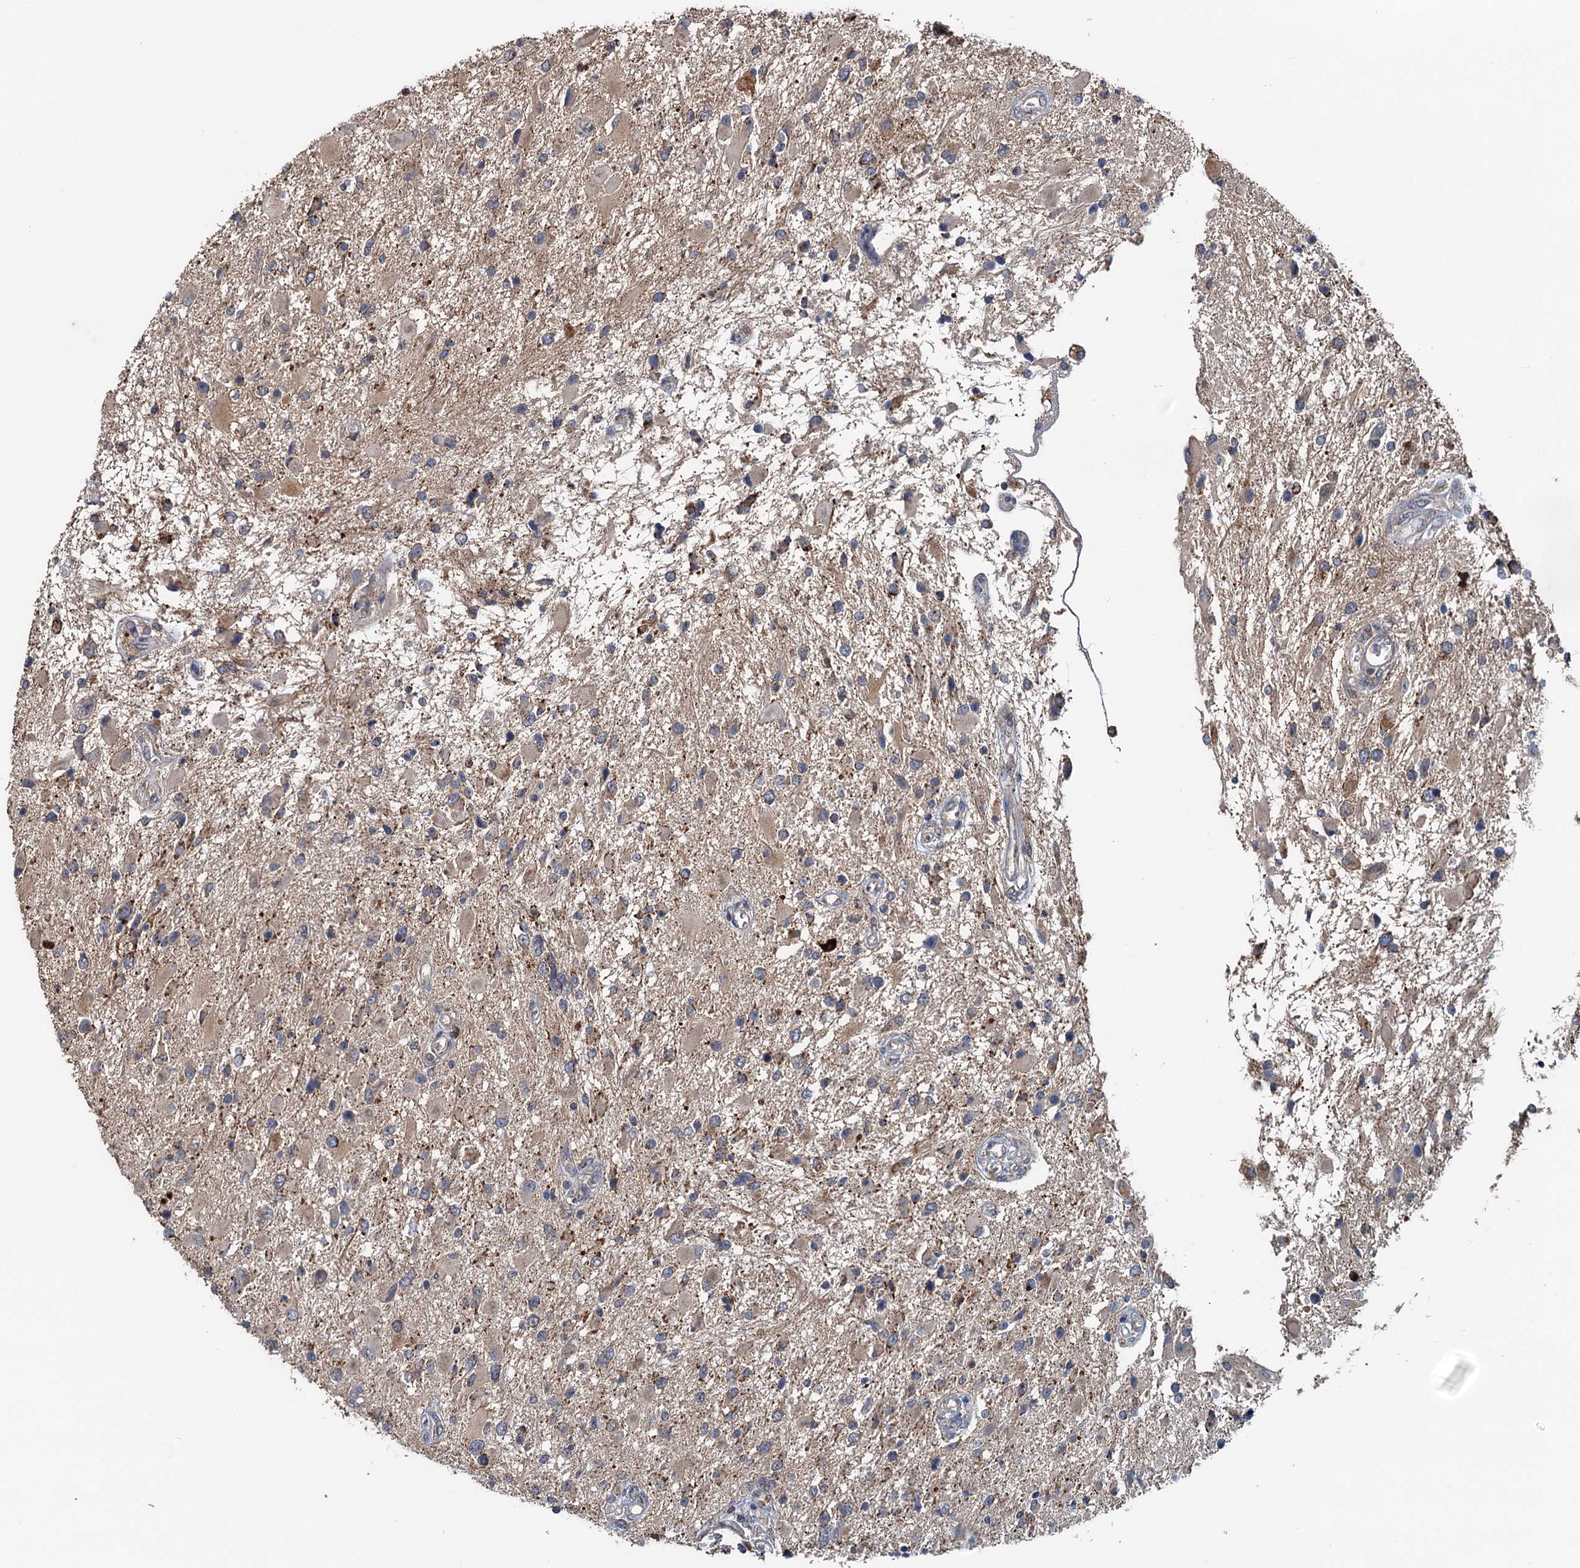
{"staining": {"intensity": "weak", "quantity": "<25%", "location": "cytoplasmic/membranous"}, "tissue": "glioma", "cell_type": "Tumor cells", "image_type": "cancer", "snomed": [{"axis": "morphology", "description": "Glioma, malignant, High grade"}, {"axis": "topography", "description": "Brain"}], "caption": "Immunohistochemistry (IHC) of human malignant glioma (high-grade) shows no expression in tumor cells.", "gene": "OTUB1", "patient": {"sex": "male", "age": 53}}